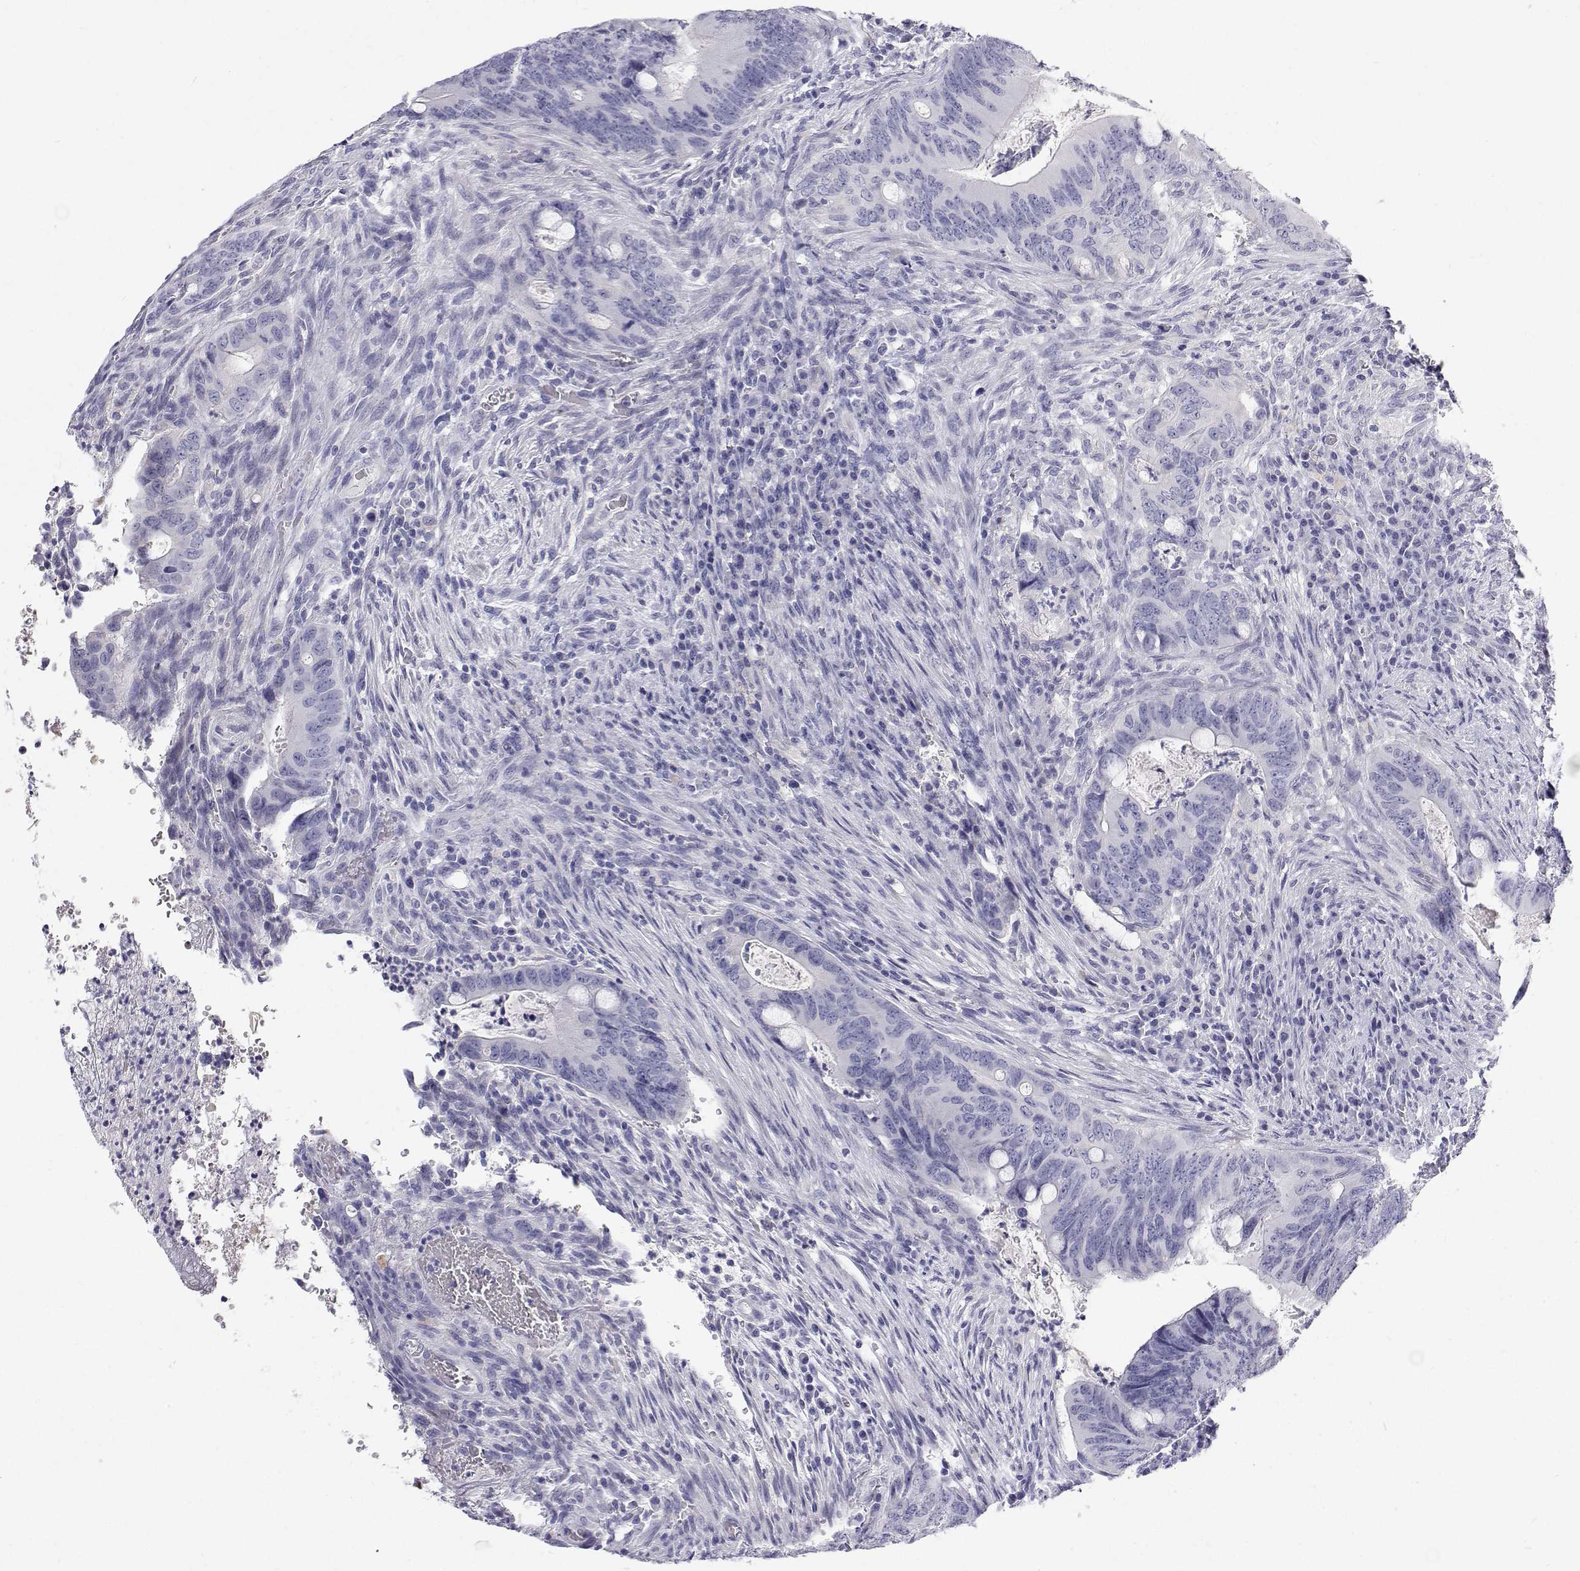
{"staining": {"intensity": "negative", "quantity": "none", "location": "none"}, "tissue": "colorectal cancer", "cell_type": "Tumor cells", "image_type": "cancer", "snomed": [{"axis": "morphology", "description": "Adenocarcinoma, NOS"}, {"axis": "topography", "description": "Colon"}], "caption": "This is an IHC image of human colorectal adenocarcinoma. There is no expression in tumor cells.", "gene": "NCR2", "patient": {"sex": "female", "age": 74}}